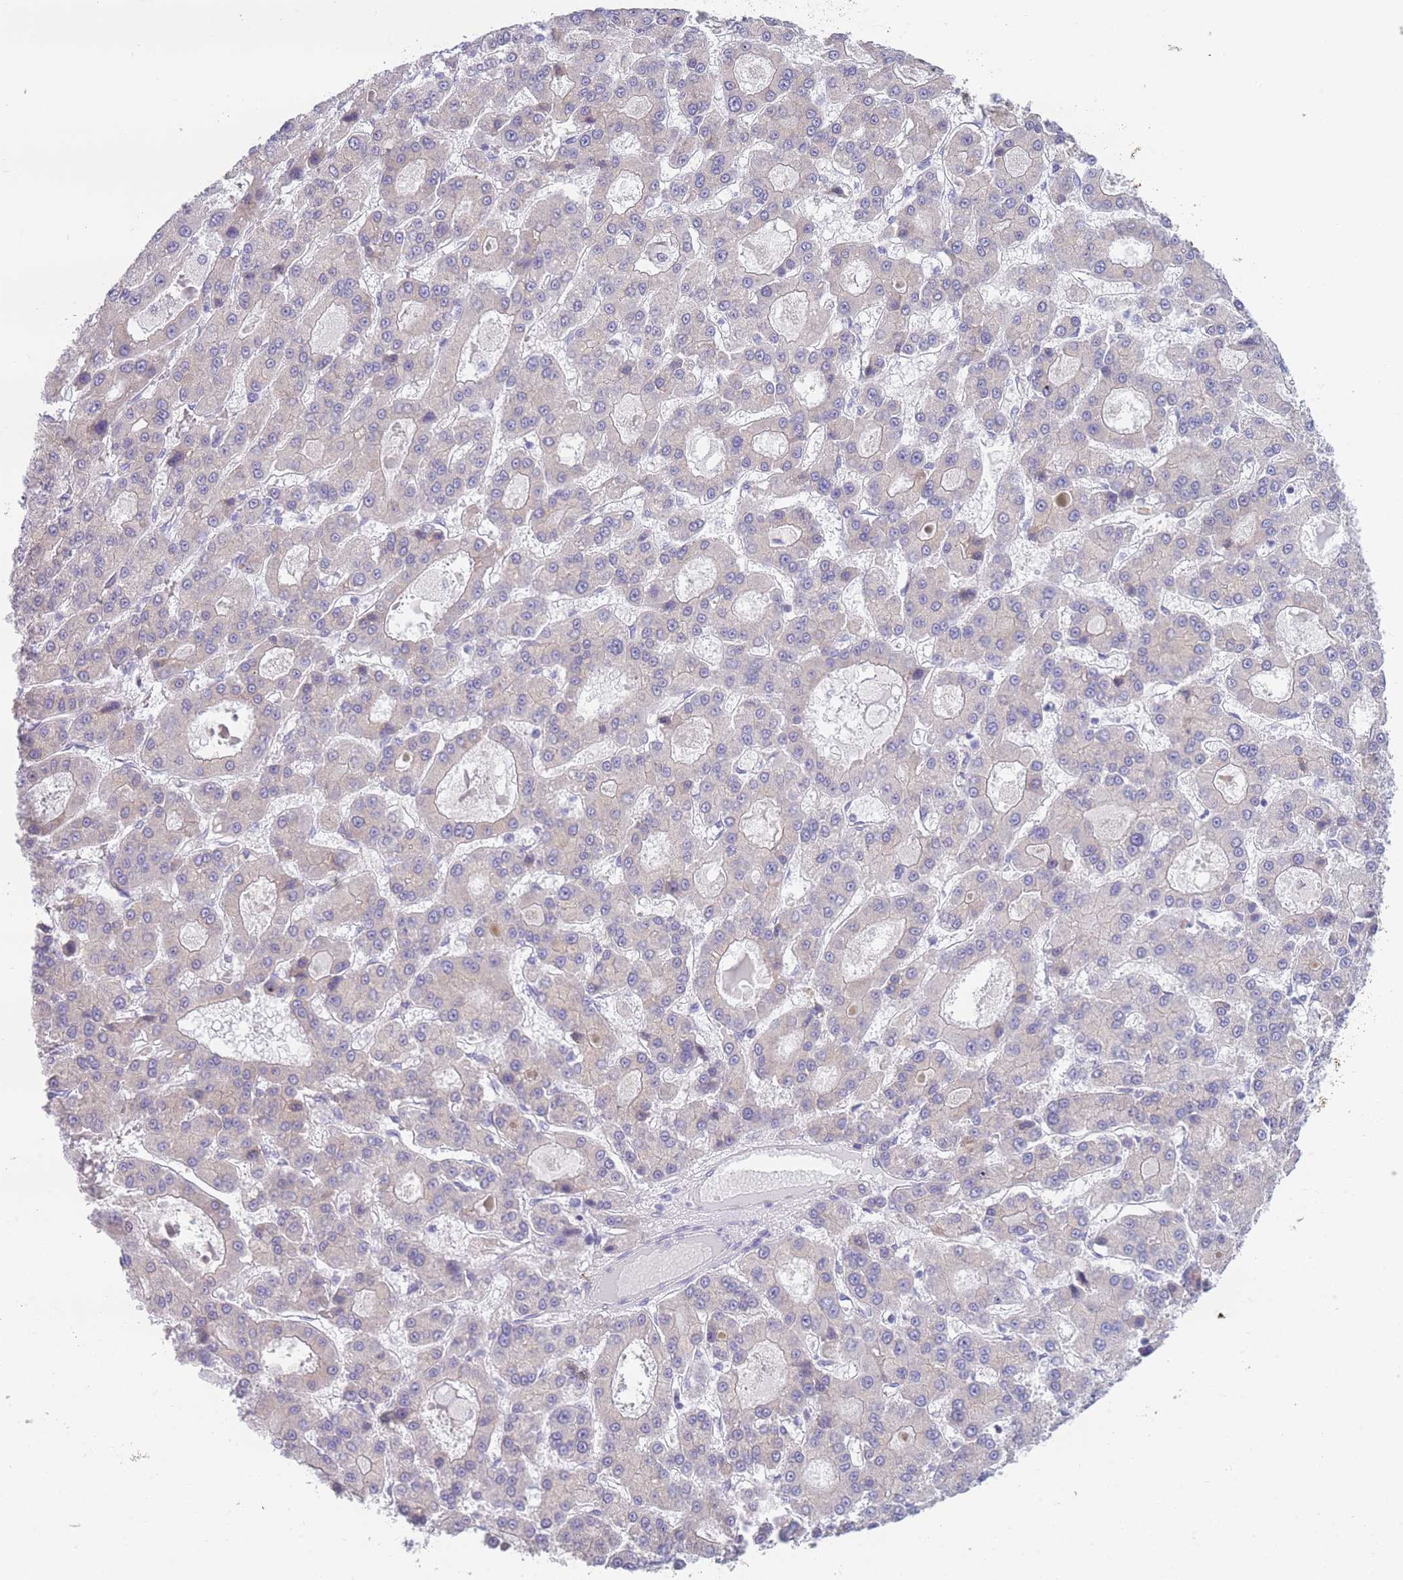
{"staining": {"intensity": "negative", "quantity": "none", "location": "none"}, "tissue": "liver cancer", "cell_type": "Tumor cells", "image_type": "cancer", "snomed": [{"axis": "morphology", "description": "Carcinoma, Hepatocellular, NOS"}, {"axis": "topography", "description": "Liver"}], "caption": "This image is of liver cancer (hepatocellular carcinoma) stained with IHC to label a protein in brown with the nuclei are counter-stained blue. There is no positivity in tumor cells.", "gene": "XKR8", "patient": {"sex": "male", "age": 70}}